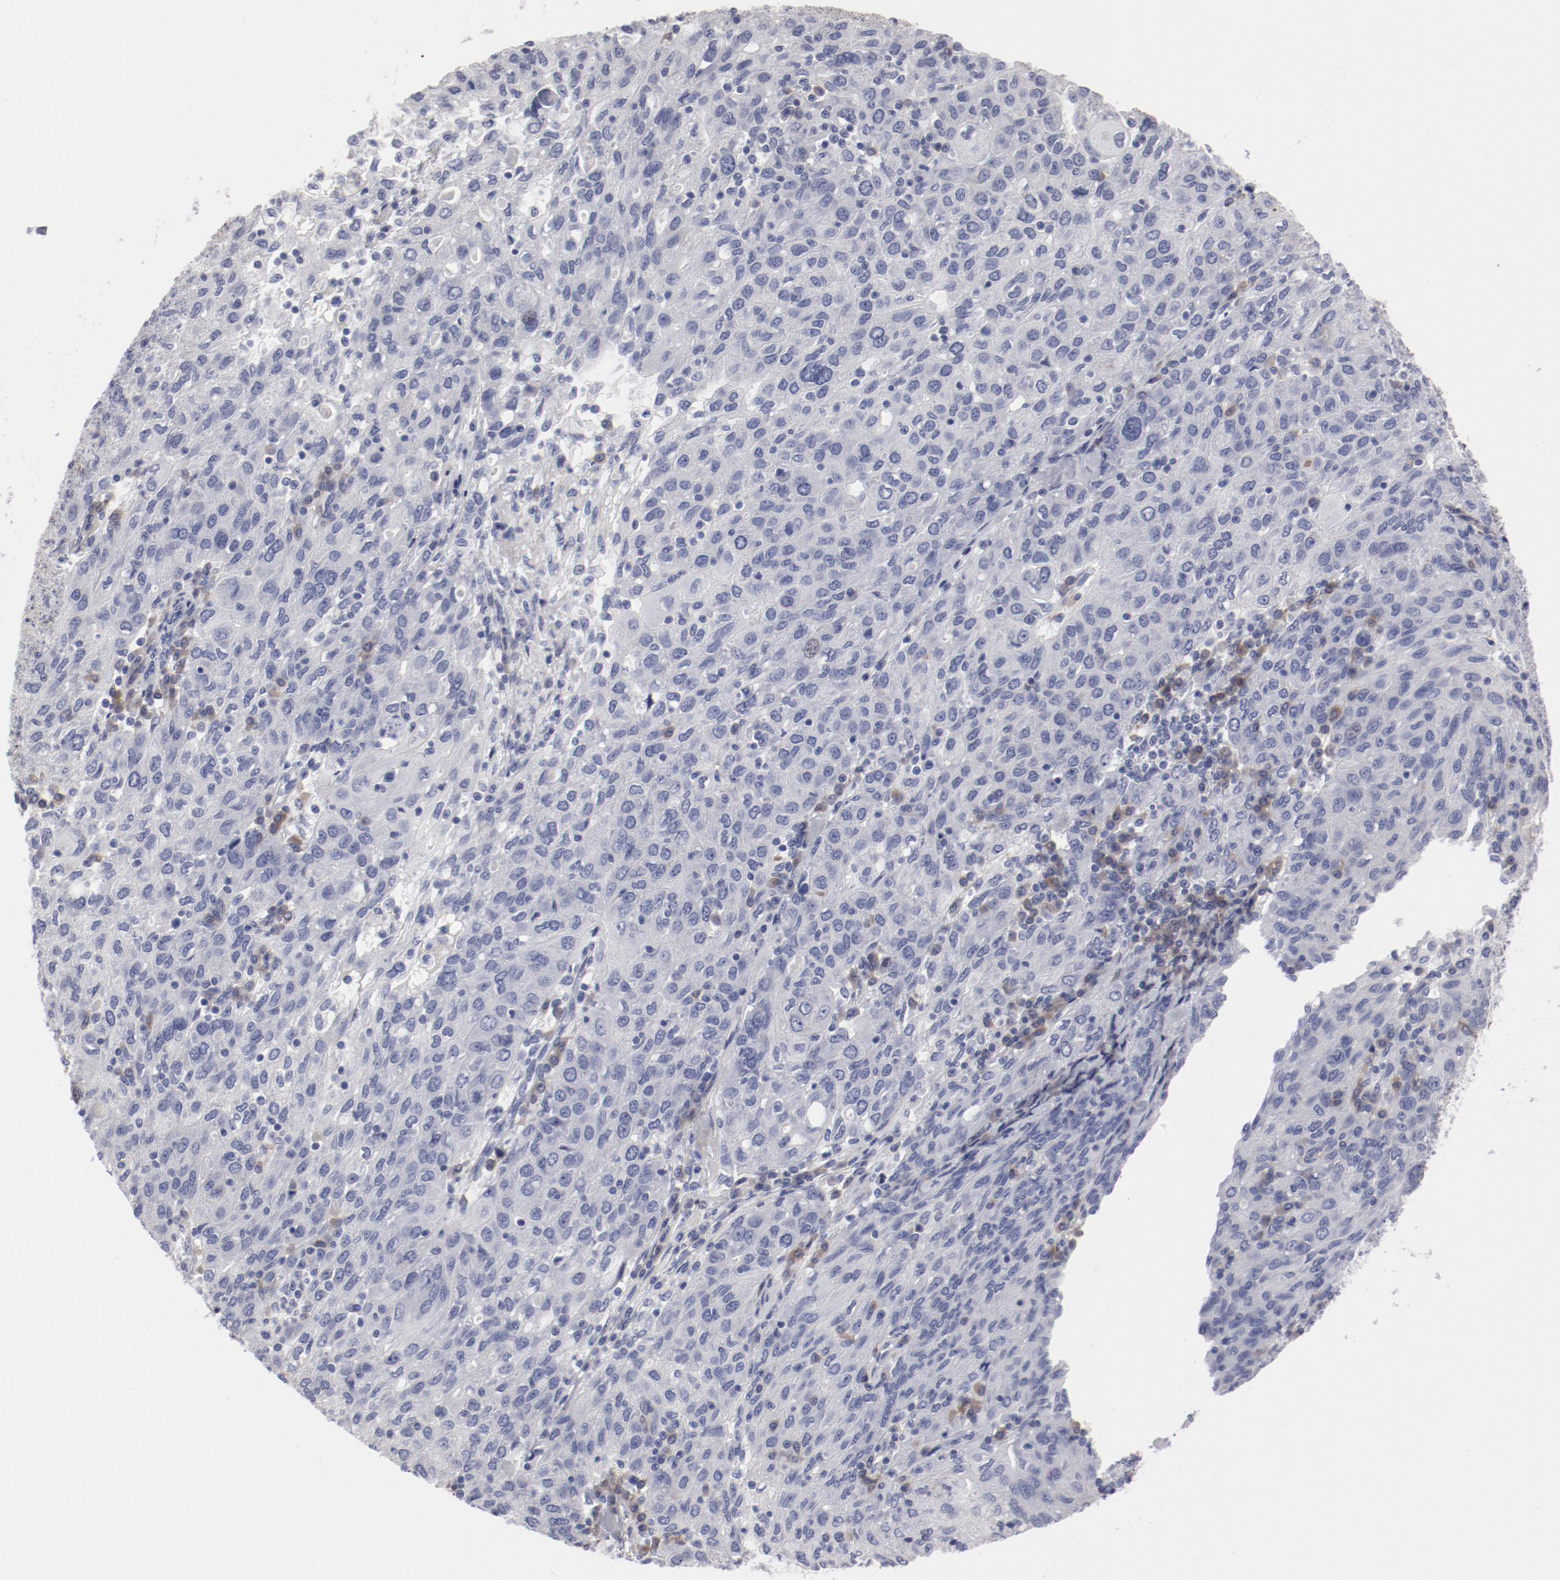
{"staining": {"intensity": "negative", "quantity": "none", "location": "none"}, "tissue": "ovarian cancer", "cell_type": "Tumor cells", "image_type": "cancer", "snomed": [{"axis": "morphology", "description": "Carcinoma, endometroid"}, {"axis": "topography", "description": "Ovary"}], "caption": "High magnification brightfield microscopy of ovarian cancer stained with DAB (brown) and counterstained with hematoxylin (blue): tumor cells show no significant positivity. (Brightfield microscopy of DAB immunohistochemistry at high magnification).", "gene": "LAX1", "patient": {"sex": "female", "age": 50}}